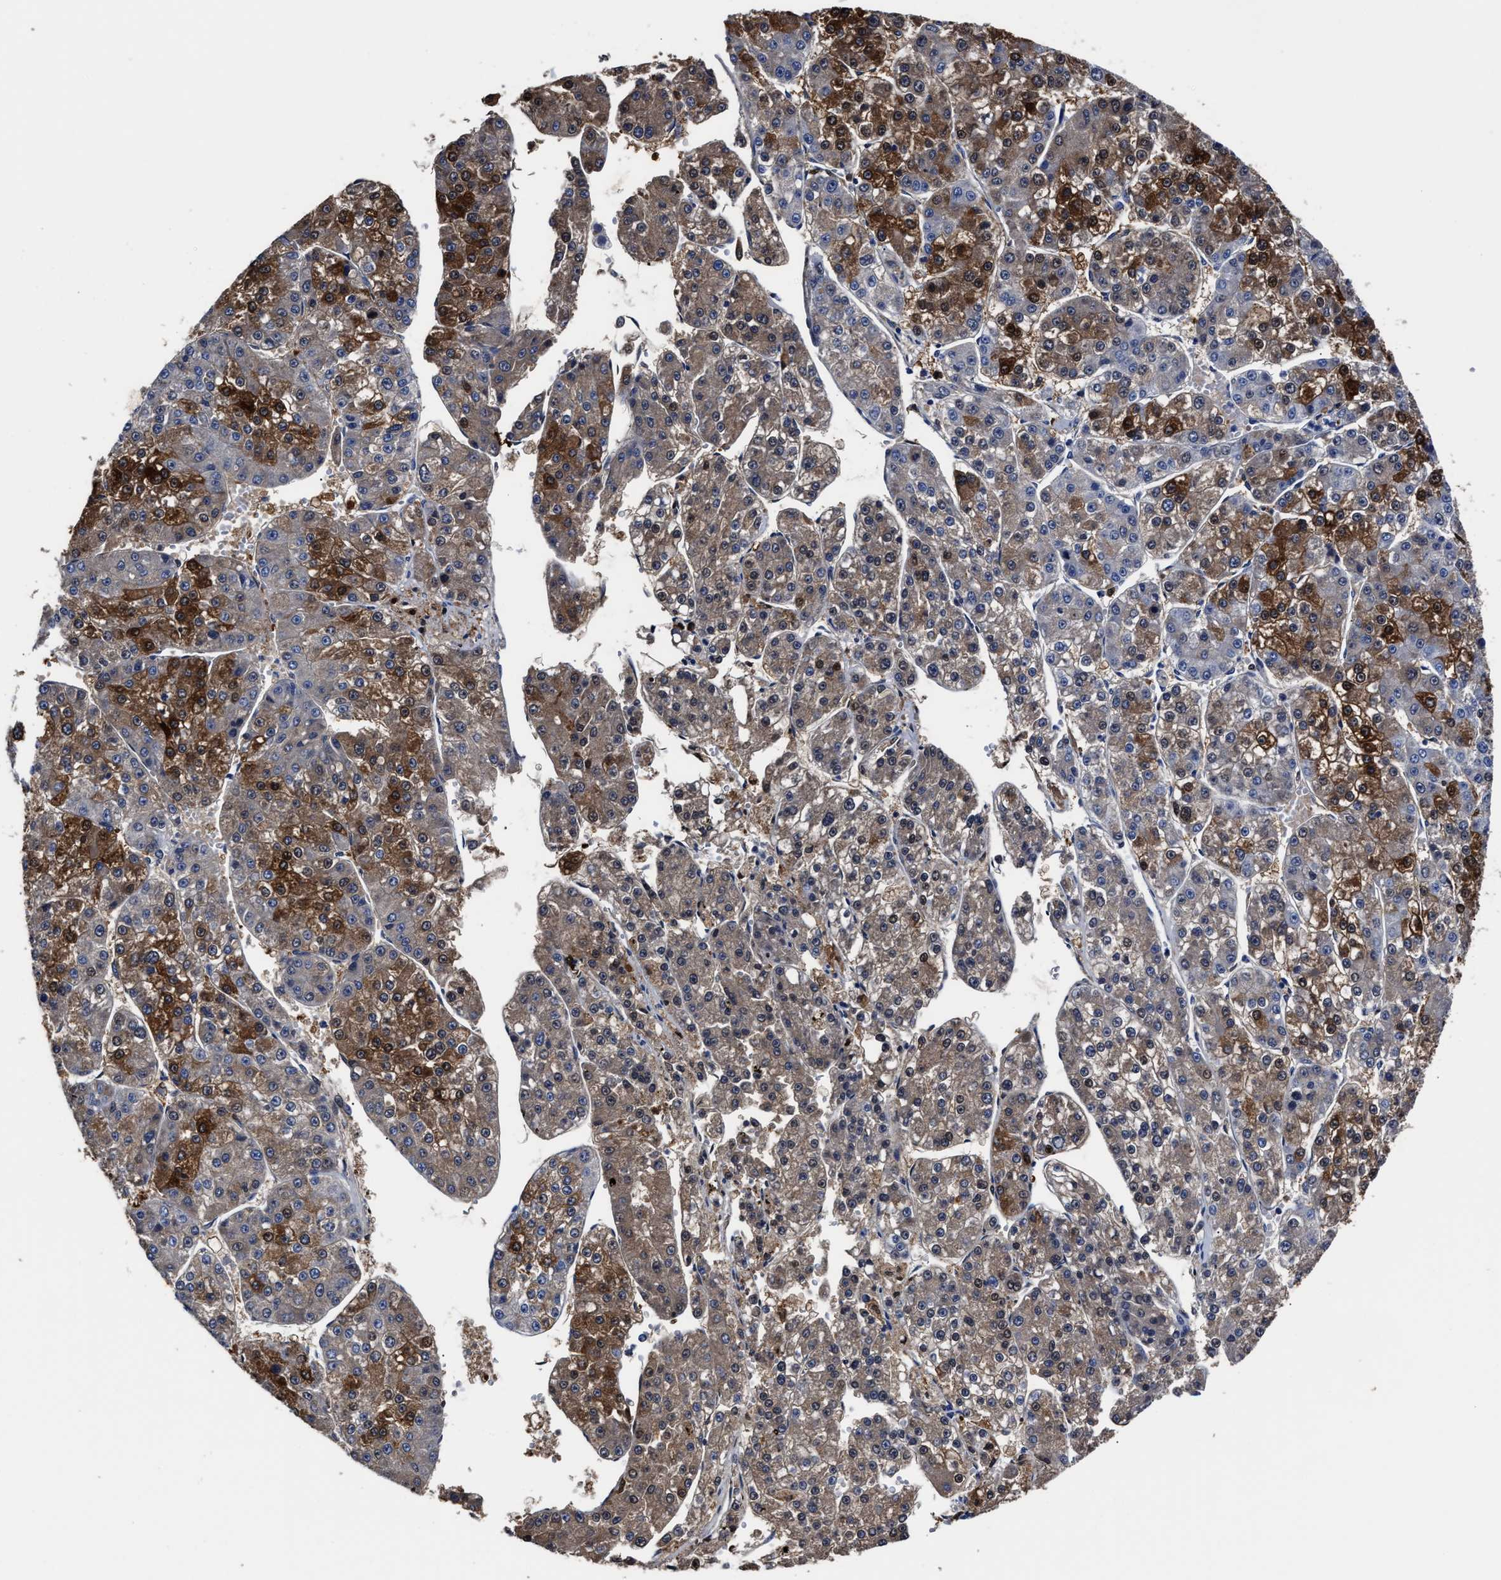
{"staining": {"intensity": "strong", "quantity": "25%-75%", "location": "cytoplasmic/membranous,nuclear"}, "tissue": "liver cancer", "cell_type": "Tumor cells", "image_type": "cancer", "snomed": [{"axis": "morphology", "description": "Carcinoma, Hepatocellular, NOS"}, {"axis": "topography", "description": "Liver"}], "caption": "The immunohistochemical stain labels strong cytoplasmic/membranous and nuclear expression in tumor cells of liver cancer (hepatocellular carcinoma) tissue.", "gene": "PRPF4B", "patient": {"sex": "female", "age": 73}}